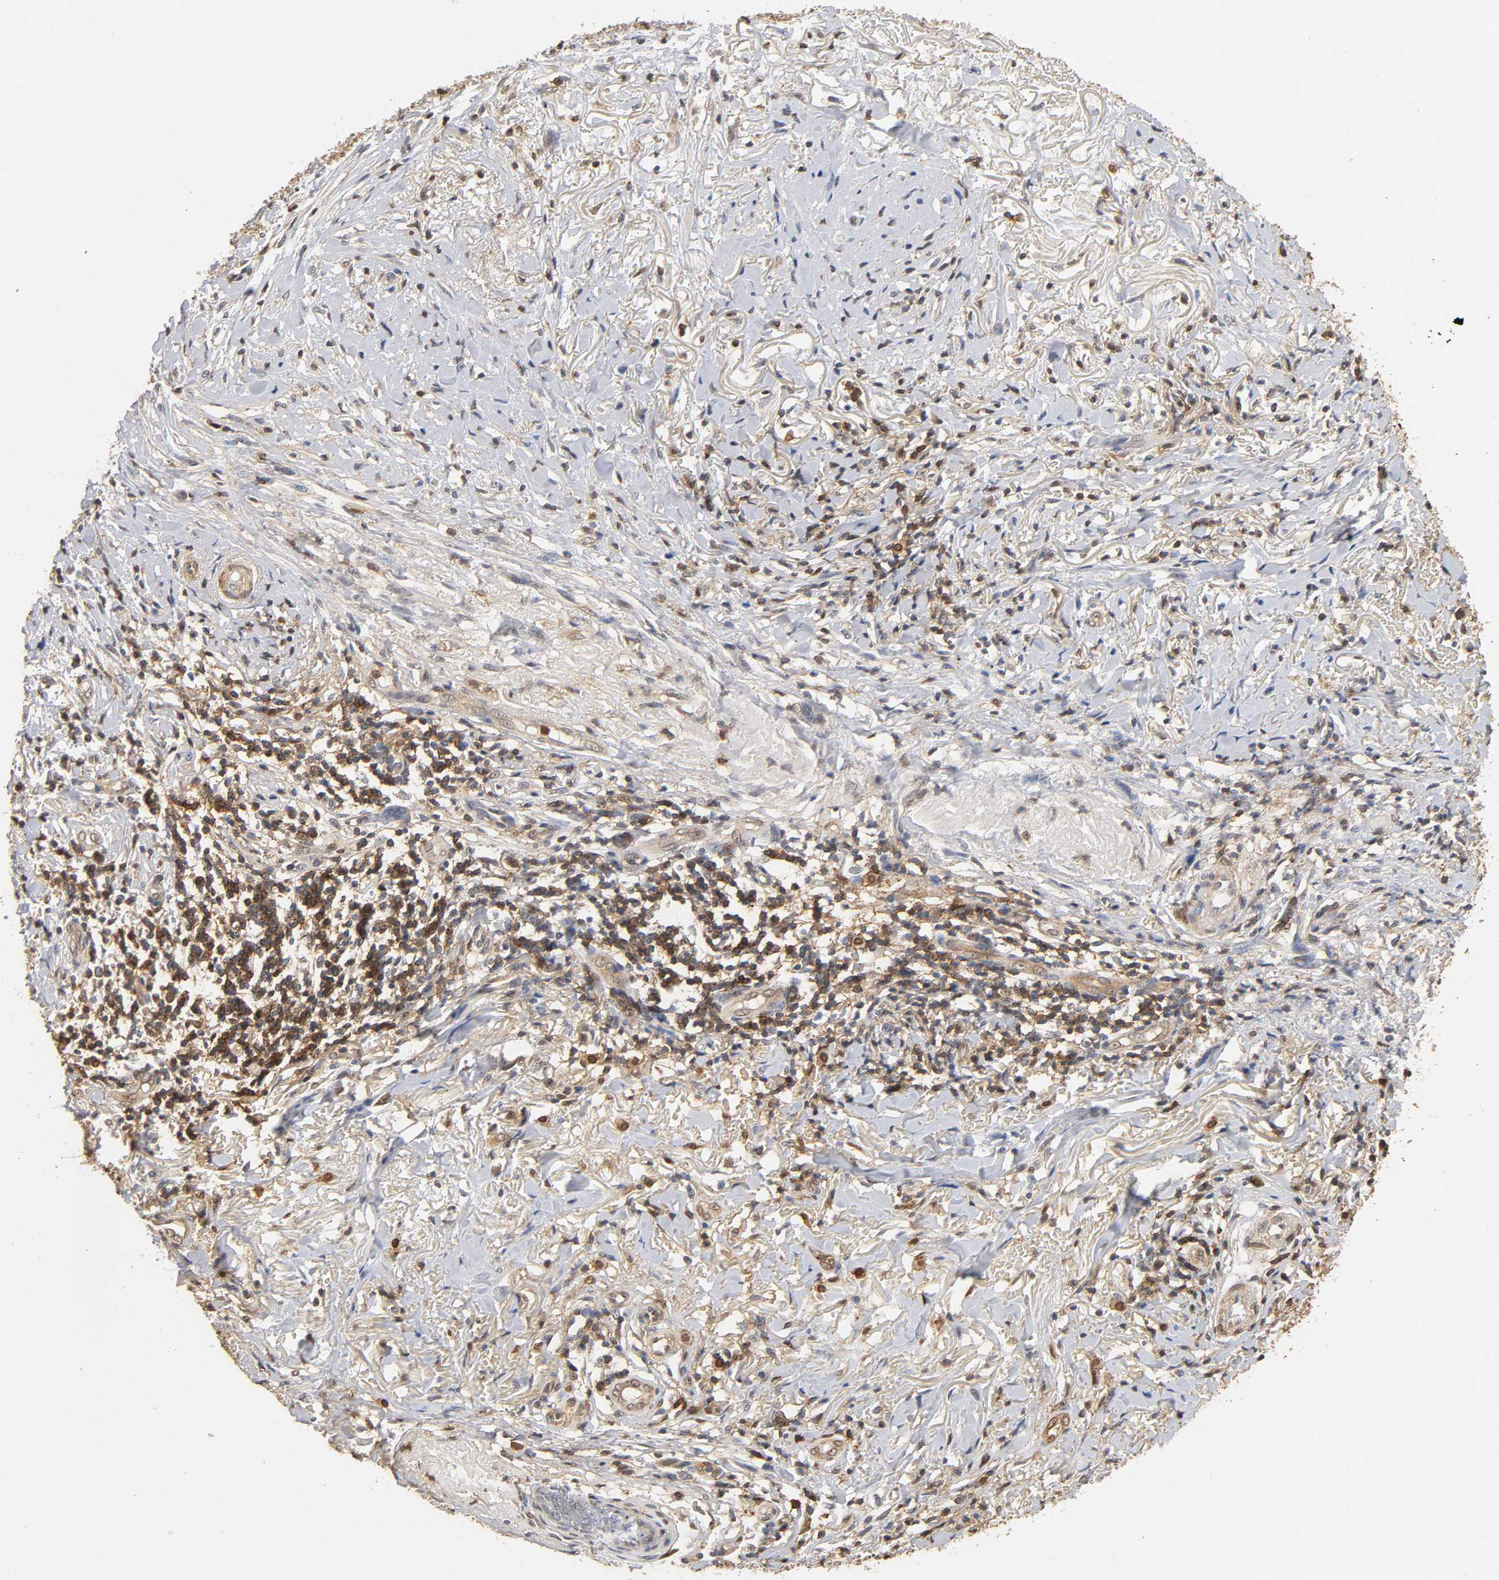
{"staining": {"intensity": "weak", "quantity": "25%-75%", "location": "cytoplasmic/membranous"}, "tissue": "melanoma", "cell_type": "Tumor cells", "image_type": "cancer", "snomed": [{"axis": "morphology", "description": "Malignant melanoma, NOS"}, {"axis": "topography", "description": "Skin"}], "caption": "High-power microscopy captured an immunohistochemistry (IHC) histopathology image of melanoma, revealing weak cytoplasmic/membranous positivity in approximately 25%-75% of tumor cells. (DAB IHC, brown staining for protein, blue staining for nuclei).", "gene": "ANXA11", "patient": {"sex": "male", "age": 91}}